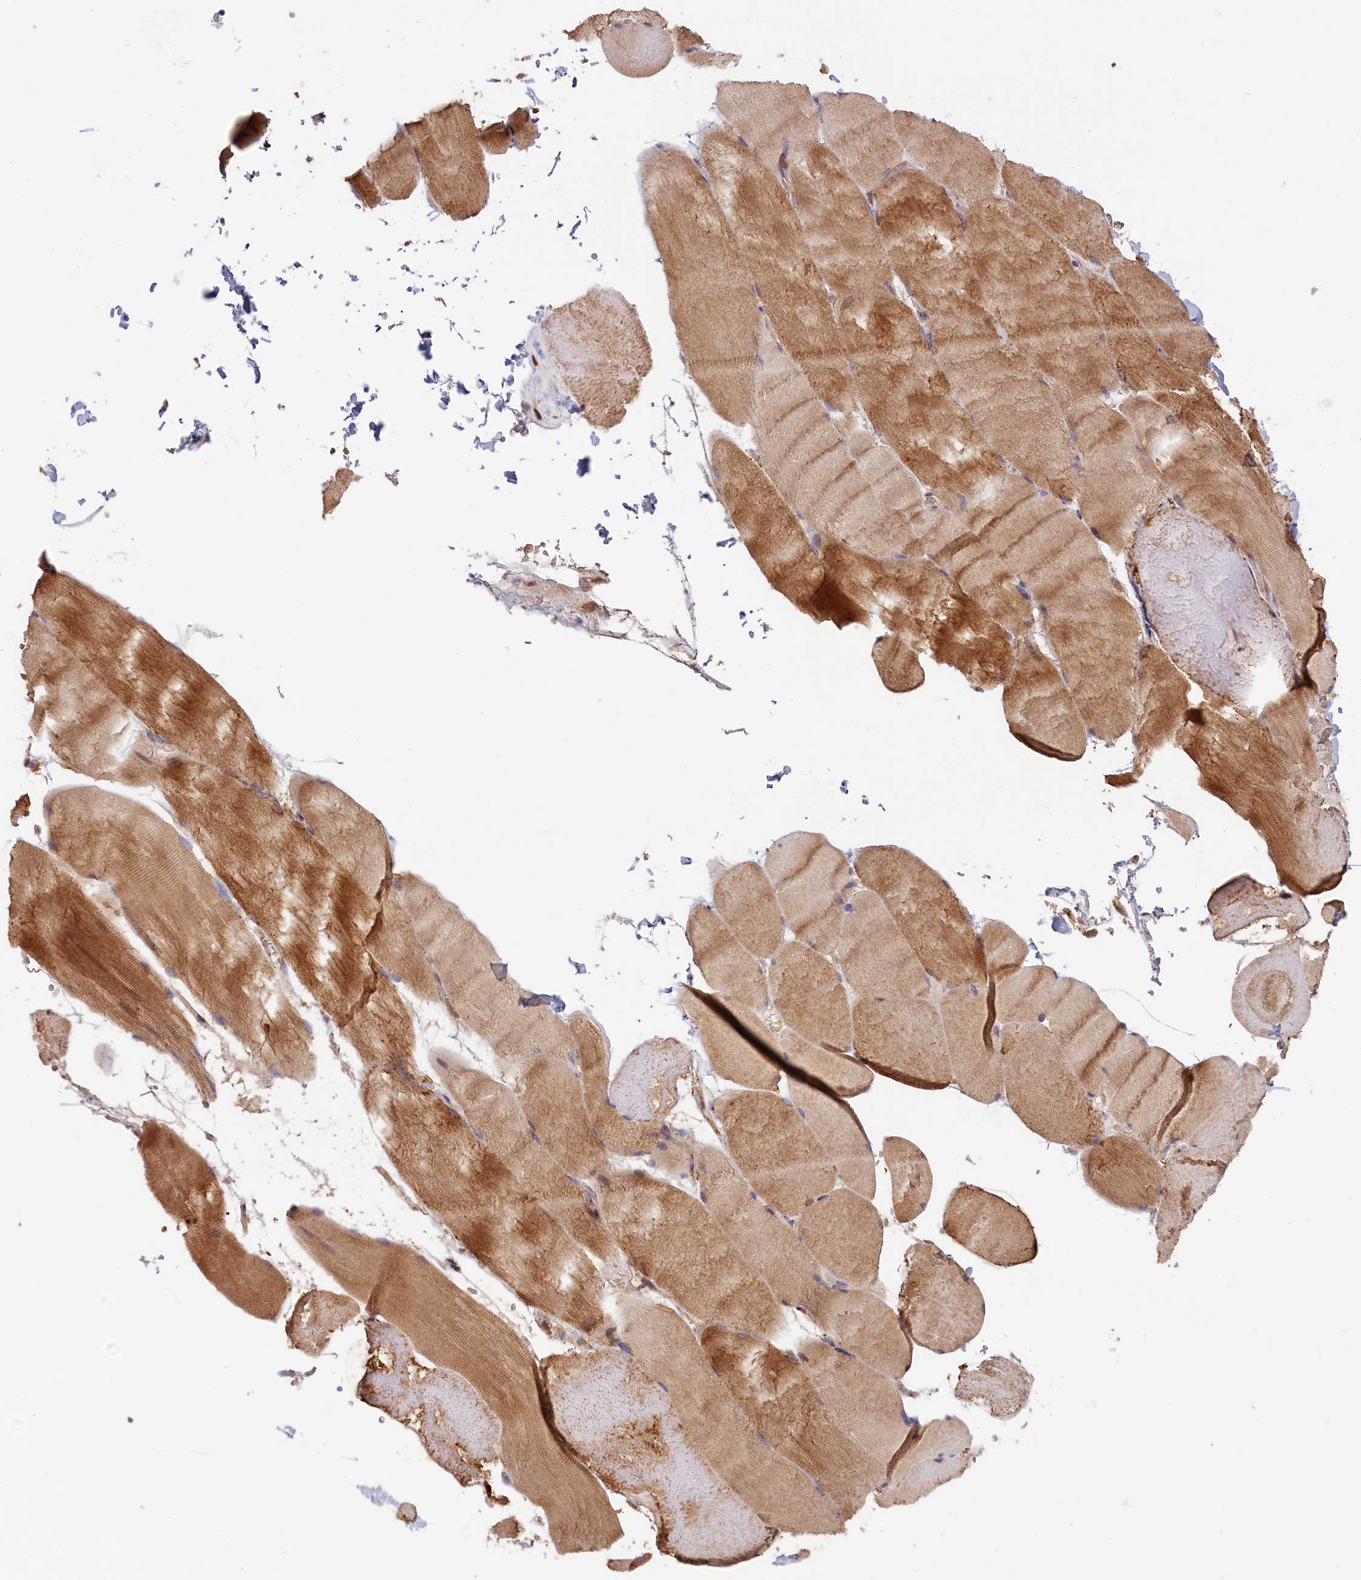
{"staining": {"intensity": "moderate", "quantity": ">75%", "location": "cytoplasmic/membranous"}, "tissue": "skeletal muscle", "cell_type": "Myocytes", "image_type": "normal", "snomed": [{"axis": "morphology", "description": "Normal tissue, NOS"}, {"axis": "topography", "description": "Skeletal muscle"}, {"axis": "topography", "description": "Head-Neck"}], "caption": "Skeletal muscle stained for a protein exhibits moderate cytoplasmic/membranous positivity in myocytes.", "gene": "CEP44", "patient": {"sex": "male", "age": 66}}